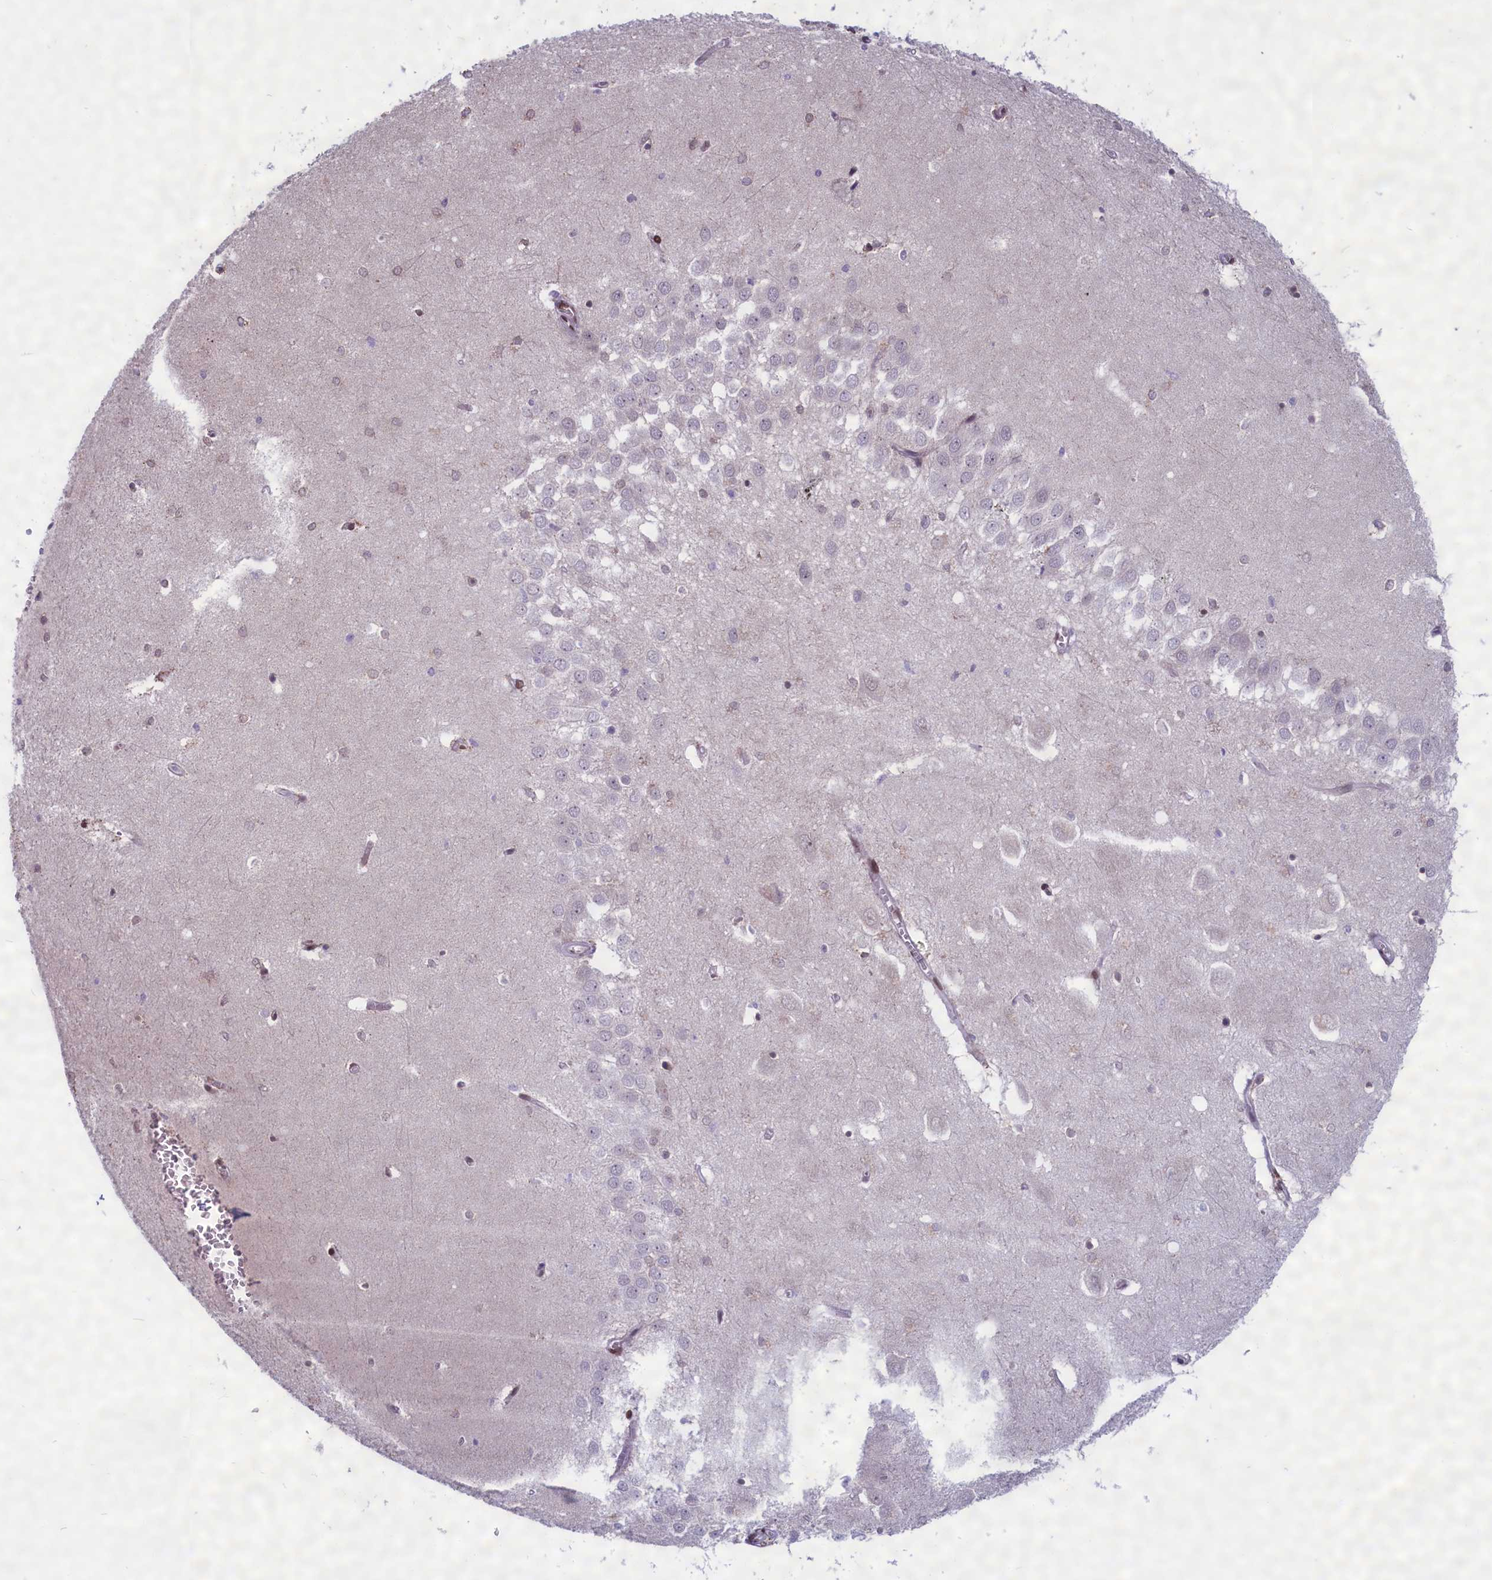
{"staining": {"intensity": "negative", "quantity": "none", "location": "none"}, "tissue": "hippocampus", "cell_type": "Glial cells", "image_type": "normal", "snomed": [{"axis": "morphology", "description": "Normal tissue, NOS"}, {"axis": "topography", "description": "Hippocampus"}], "caption": "A high-resolution histopathology image shows immunohistochemistry (IHC) staining of normal hippocampus, which shows no significant positivity in glial cells. The staining was performed using DAB to visualize the protein expression in brown, while the nuclei were stained in blue with hematoxylin (Magnification: 20x).", "gene": "GPSM1", "patient": {"sex": "female", "age": 64}}